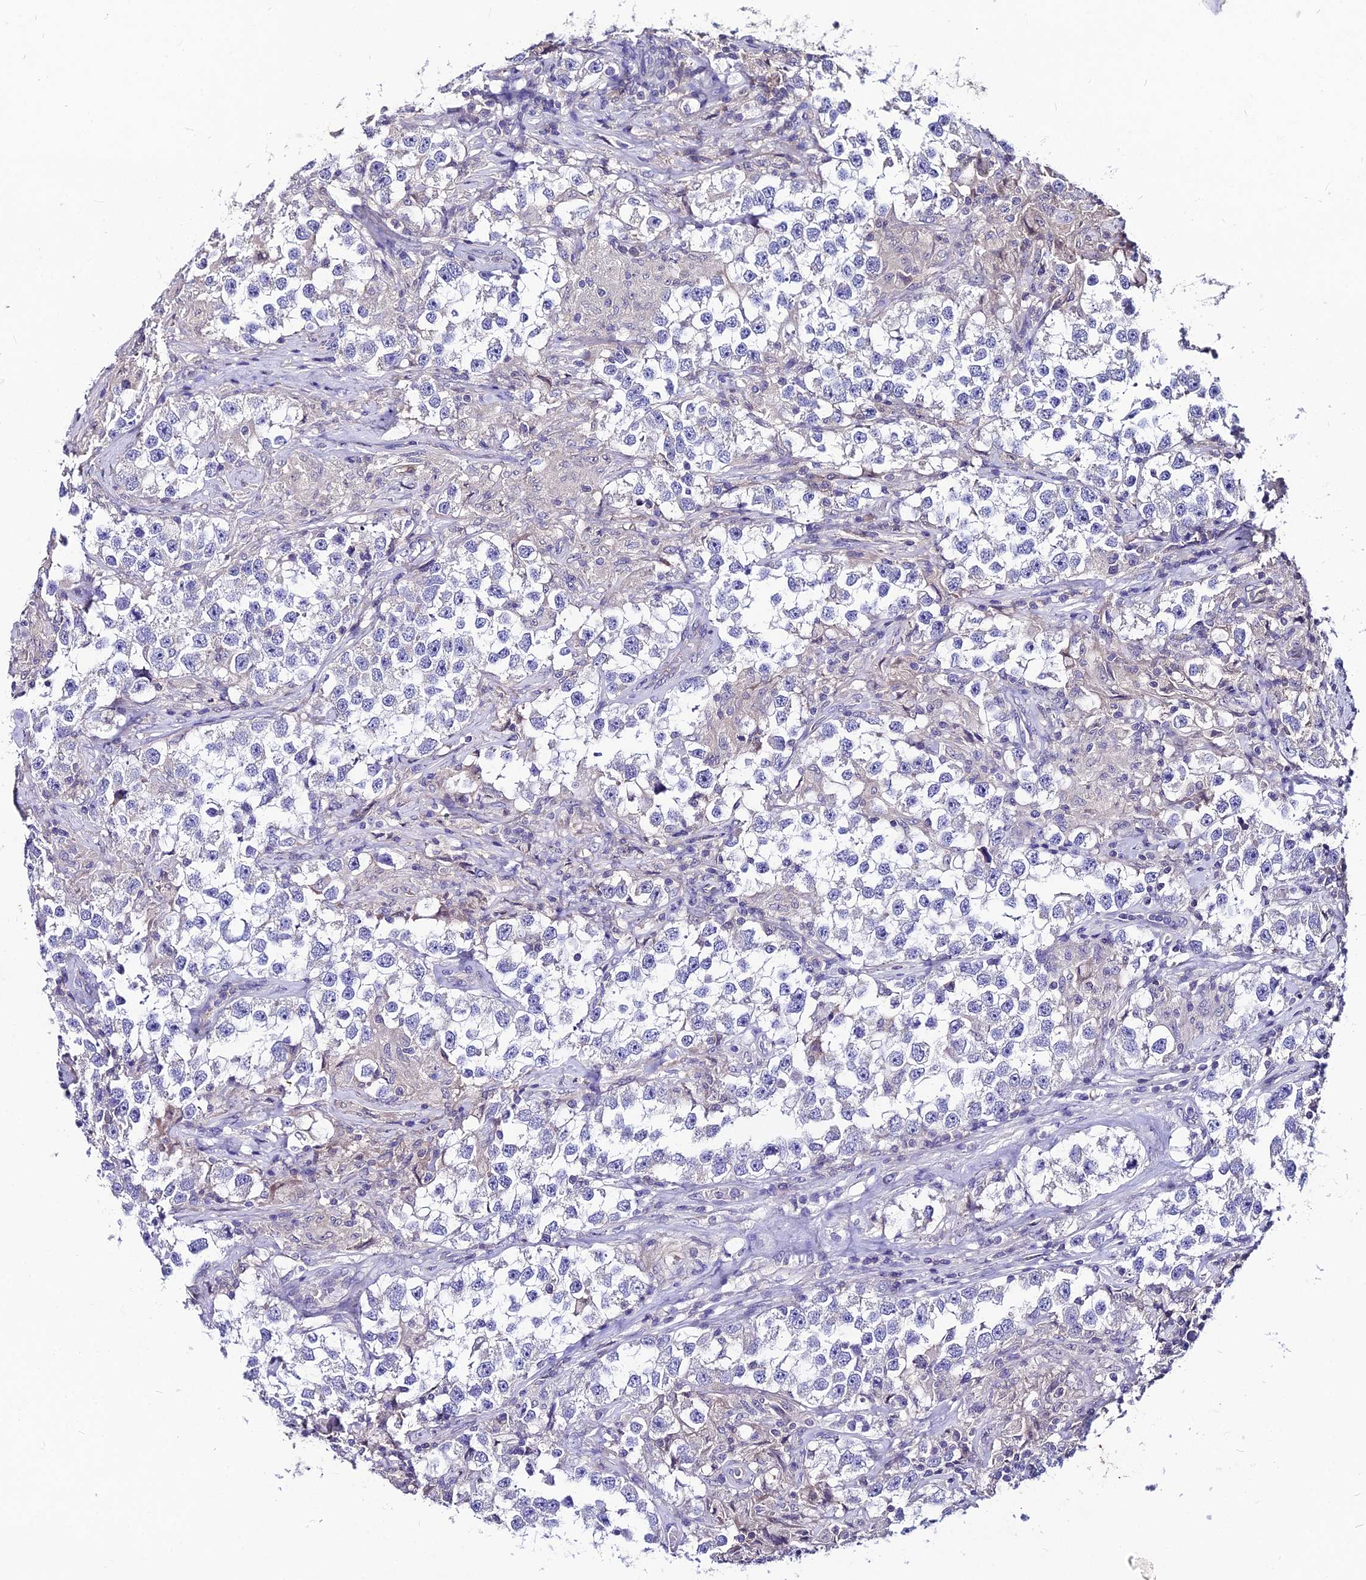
{"staining": {"intensity": "negative", "quantity": "none", "location": "none"}, "tissue": "testis cancer", "cell_type": "Tumor cells", "image_type": "cancer", "snomed": [{"axis": "morphology", "description": "Seminoma, NOS"}, {"axis": "topography", "description": "Testis"}], "caption": "Immunohistochemistry (IHC) of human seminoma (testis) shows no positivity in tumor cells.", "gene": "LGALS7", "patient": {"sex": "male", "age": 46}}